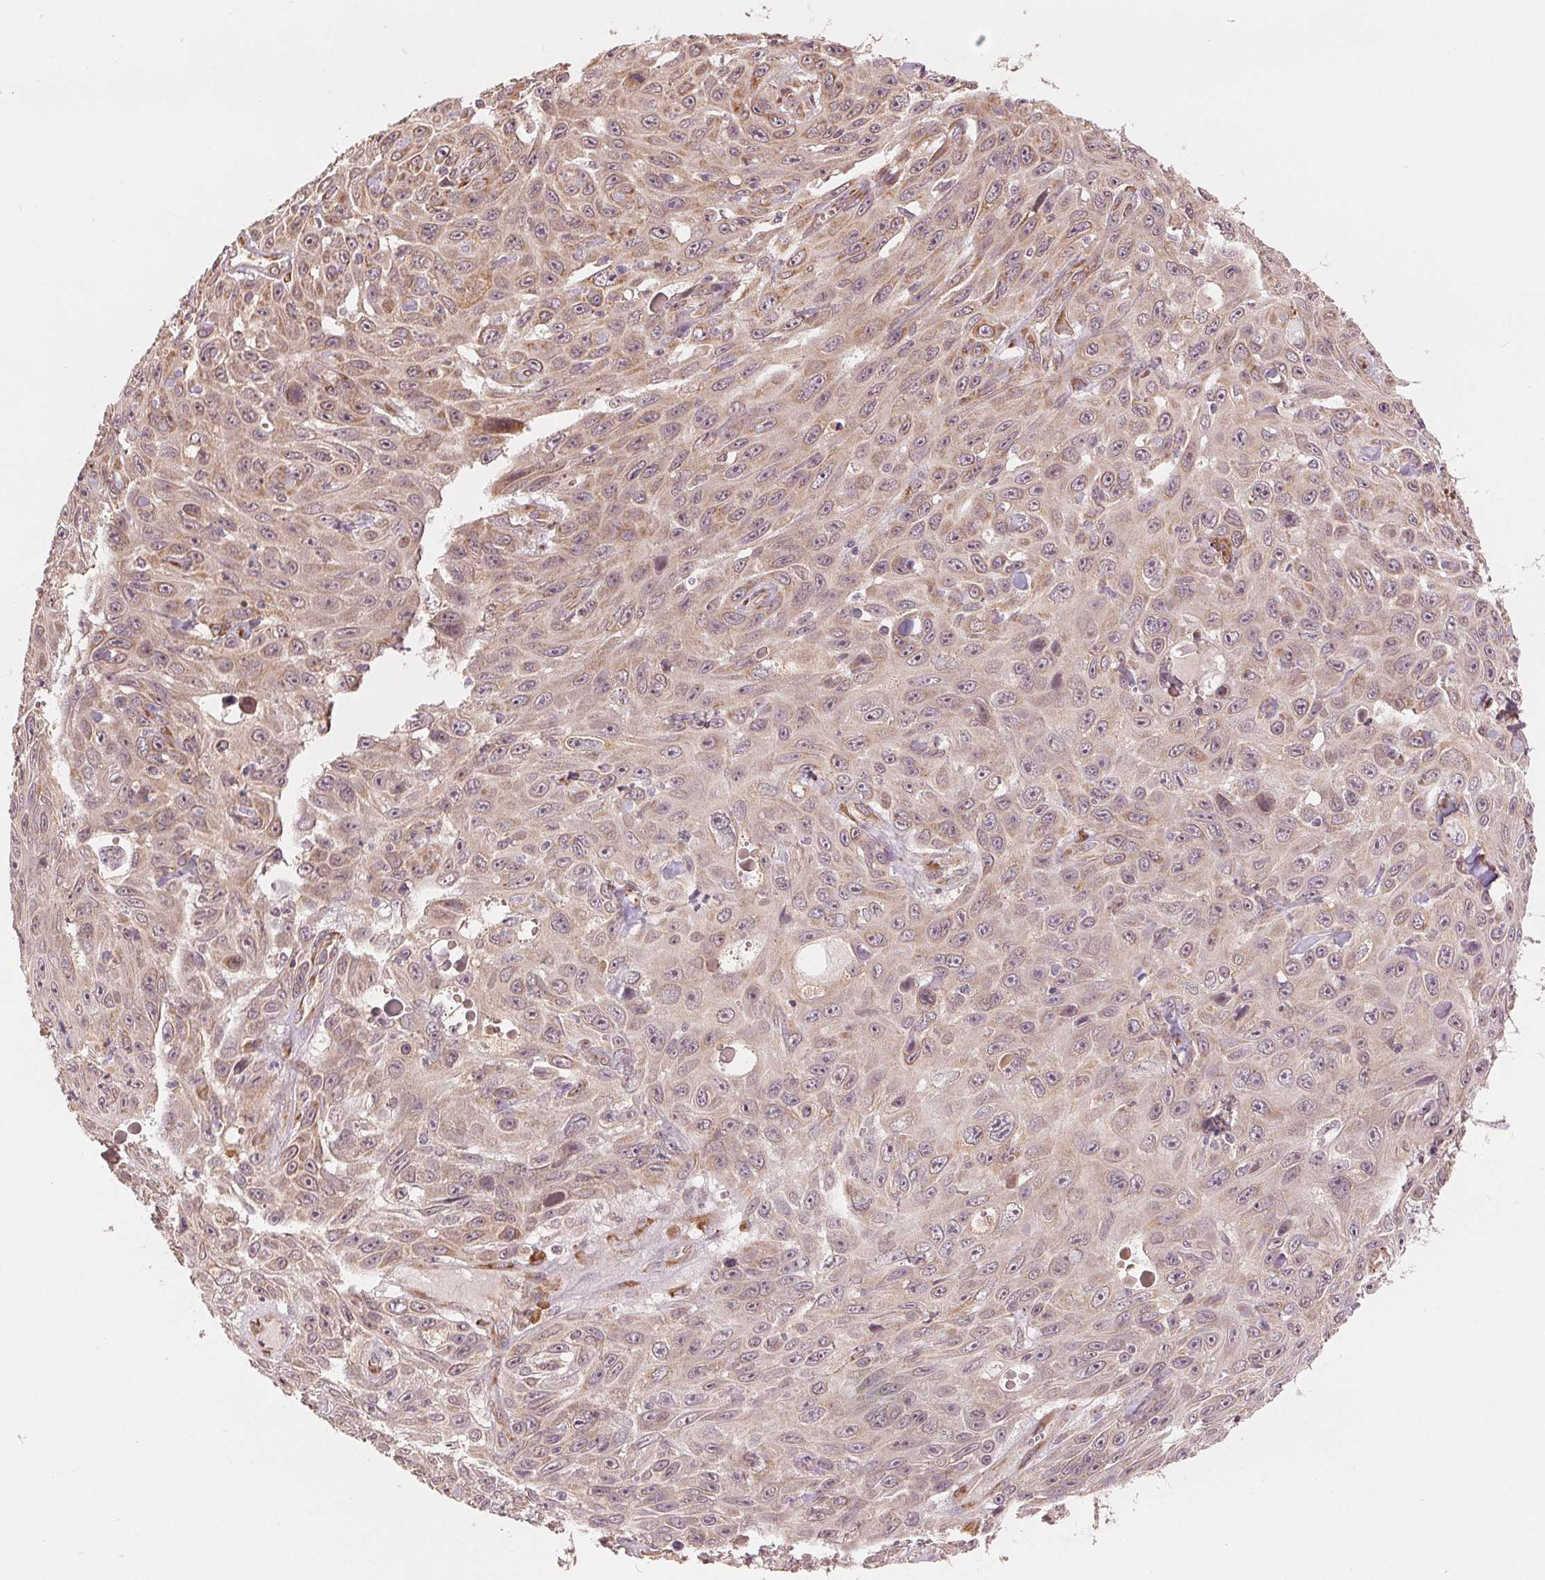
{"staining": {"intensity": "weak", "quantity": ">75%", "location": "cytoplasmic/membranous"}, "tissue": "skin cancer", "cell_type": "Tumor cells", "image_type": "cancer", "snomed": [{"axis": "morphology", "description": "Squamous cell carcinoma, NOS"}, {"axis": "topography", "description": "Skin"}], "caption": "Tumor cells demonstrate low levels of weak cytoplasmic/membranous positivity in about >75% of cells in human skin squamous cell carcinoma. (Stains: DAB (3,3'-diaminobenzidine) in brown, nuclei in blue, Microscopy: brightfield microscopy at high magnification).", "gene": "SLC20A1", "patient": {"sex": "male", "age": 82}}